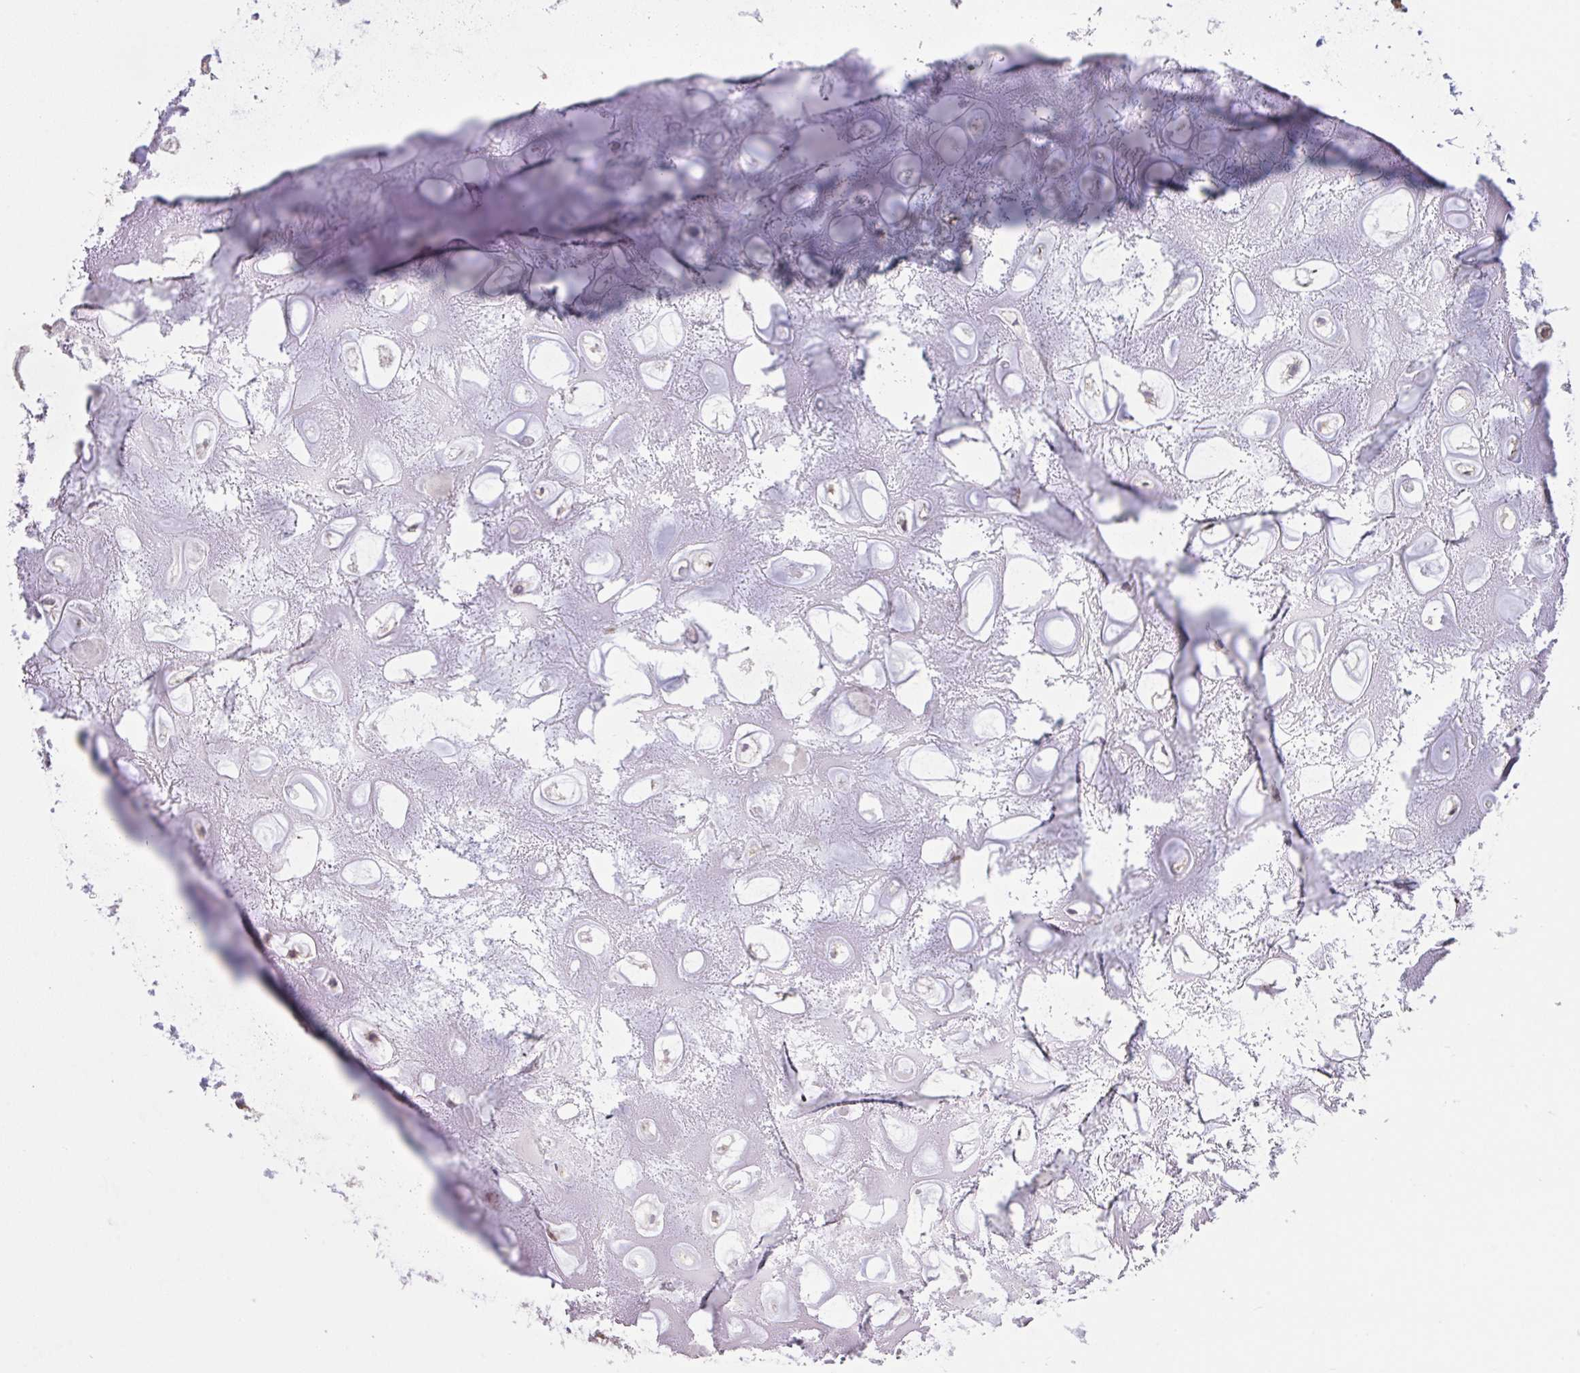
{"staining": {"intensity": "negative", "quantity": "none", "location": "none"}, "tissue": "adipose tissue", "cell_type": "Adipocytes", "image_type": "normal", "snomed": [{"axis": "morphology", "description": "Normal tissue, NOS"}, {"axis": "topography", "description": "Lymph node"}, {"axis": "topography", "description": "Cartilage tissue"}, {"axis": "topography", "description": "Nasopharynx"}], "caption": "The immunohistochemistry image has no significant positivity in adipocytes of adipose tissue.", "gene": "MICOS10", "patient": {"sex": "male", "age": 63}}